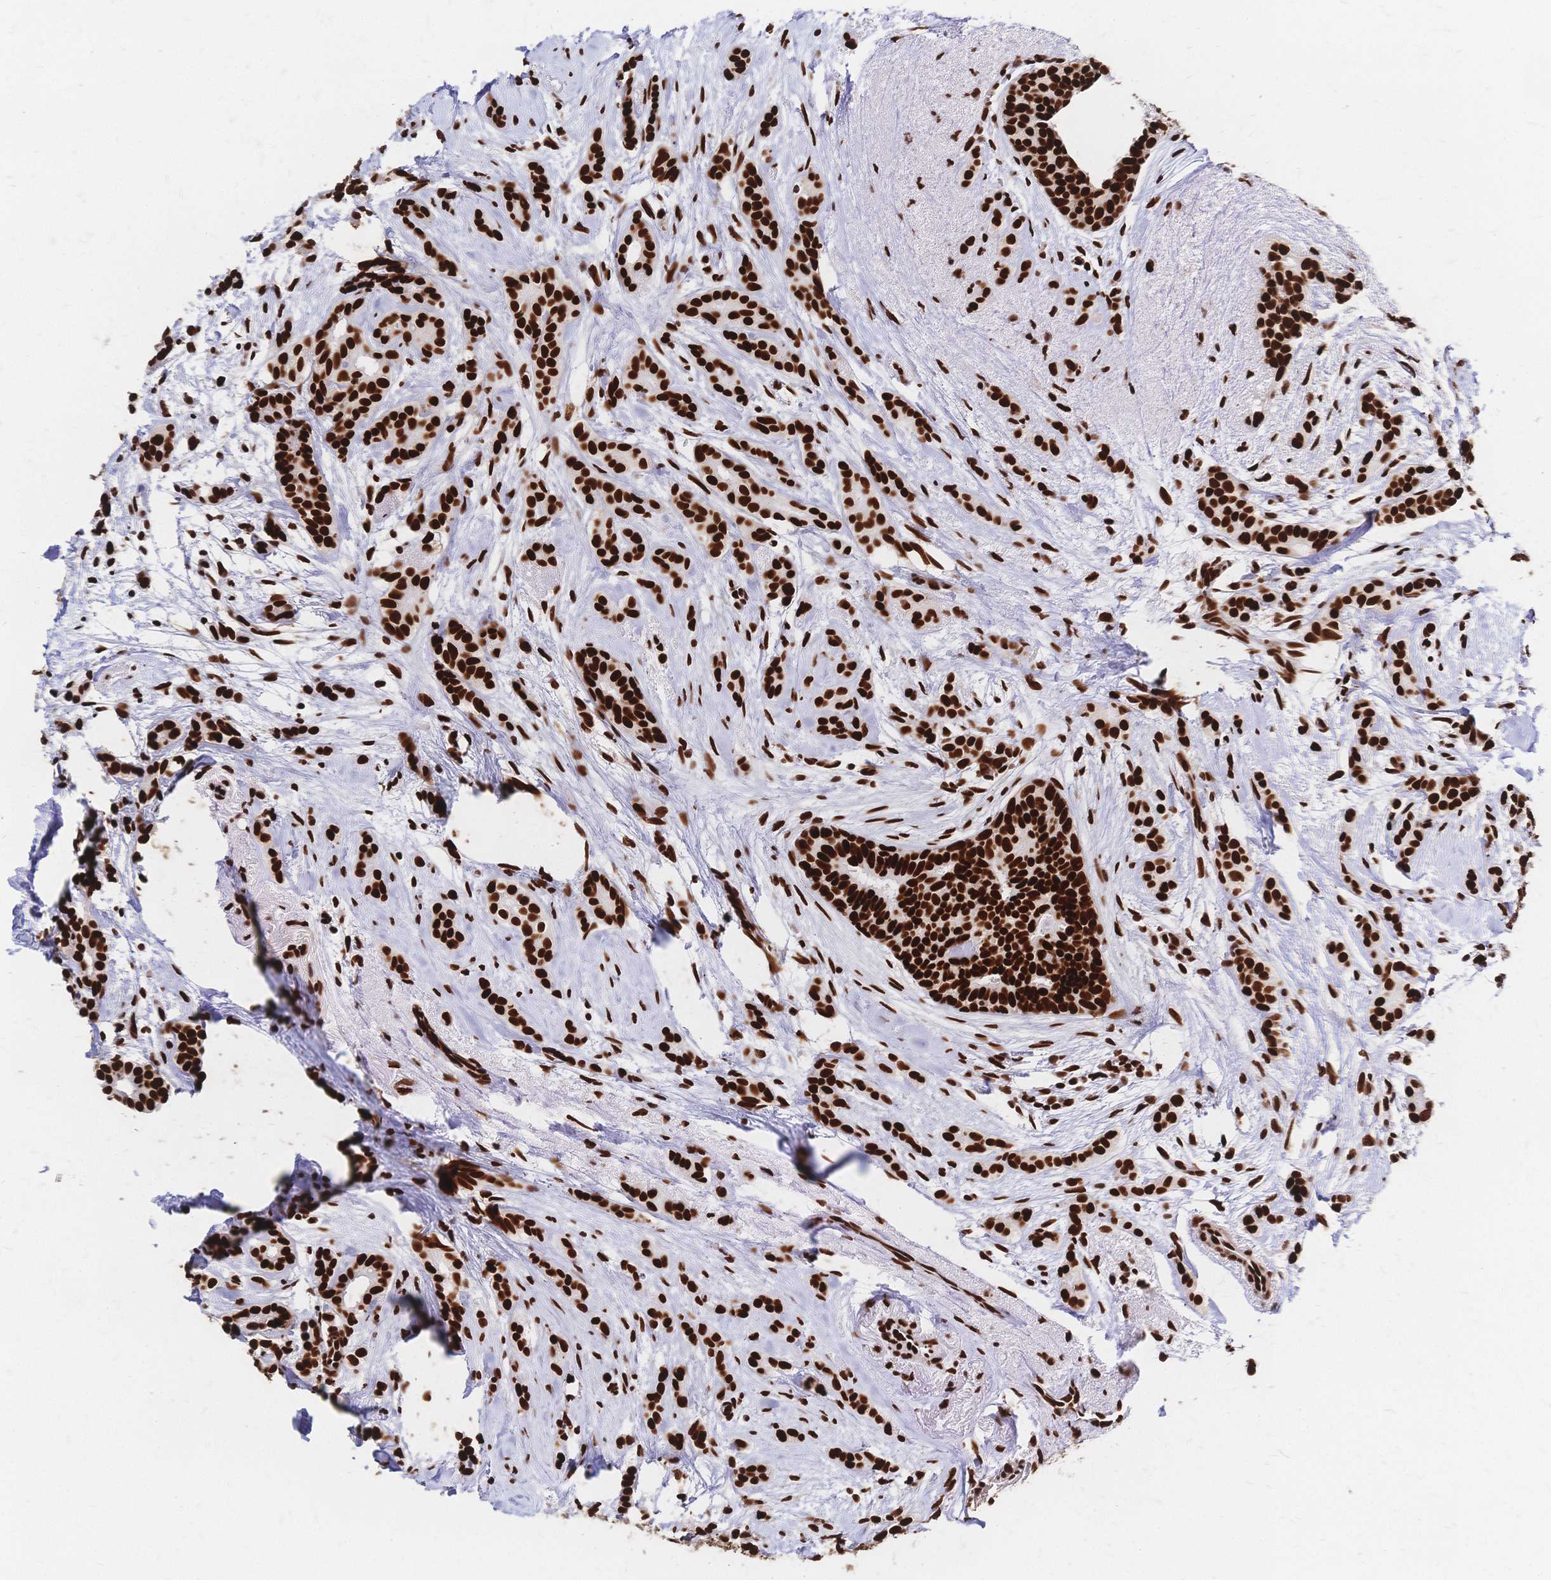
{"staining": {"intensity": "strong", "quantity": ">75%", "location": "nuclear"}, "tissue": "breast cancer", "cell_type": "Tumor cells", "image_type": "cancer", "snomed": [{"axis": "morphology", "description": "Duct carcinoma"}, {"axis": "topography", "description": "Breast"}], "caption": "Immunohistochemistry (IHC) of breast invasive ductal carcinoma demonstrates high levels of strong nuclear positivity in approximately >75% of tumor cells. The staining was performed using DAB, with brown indicating positive protein expression. Nuclei are stained blue with hematoxylin.", "gene": "HDGF", "patient": {"sex": "female", "age": 65}}